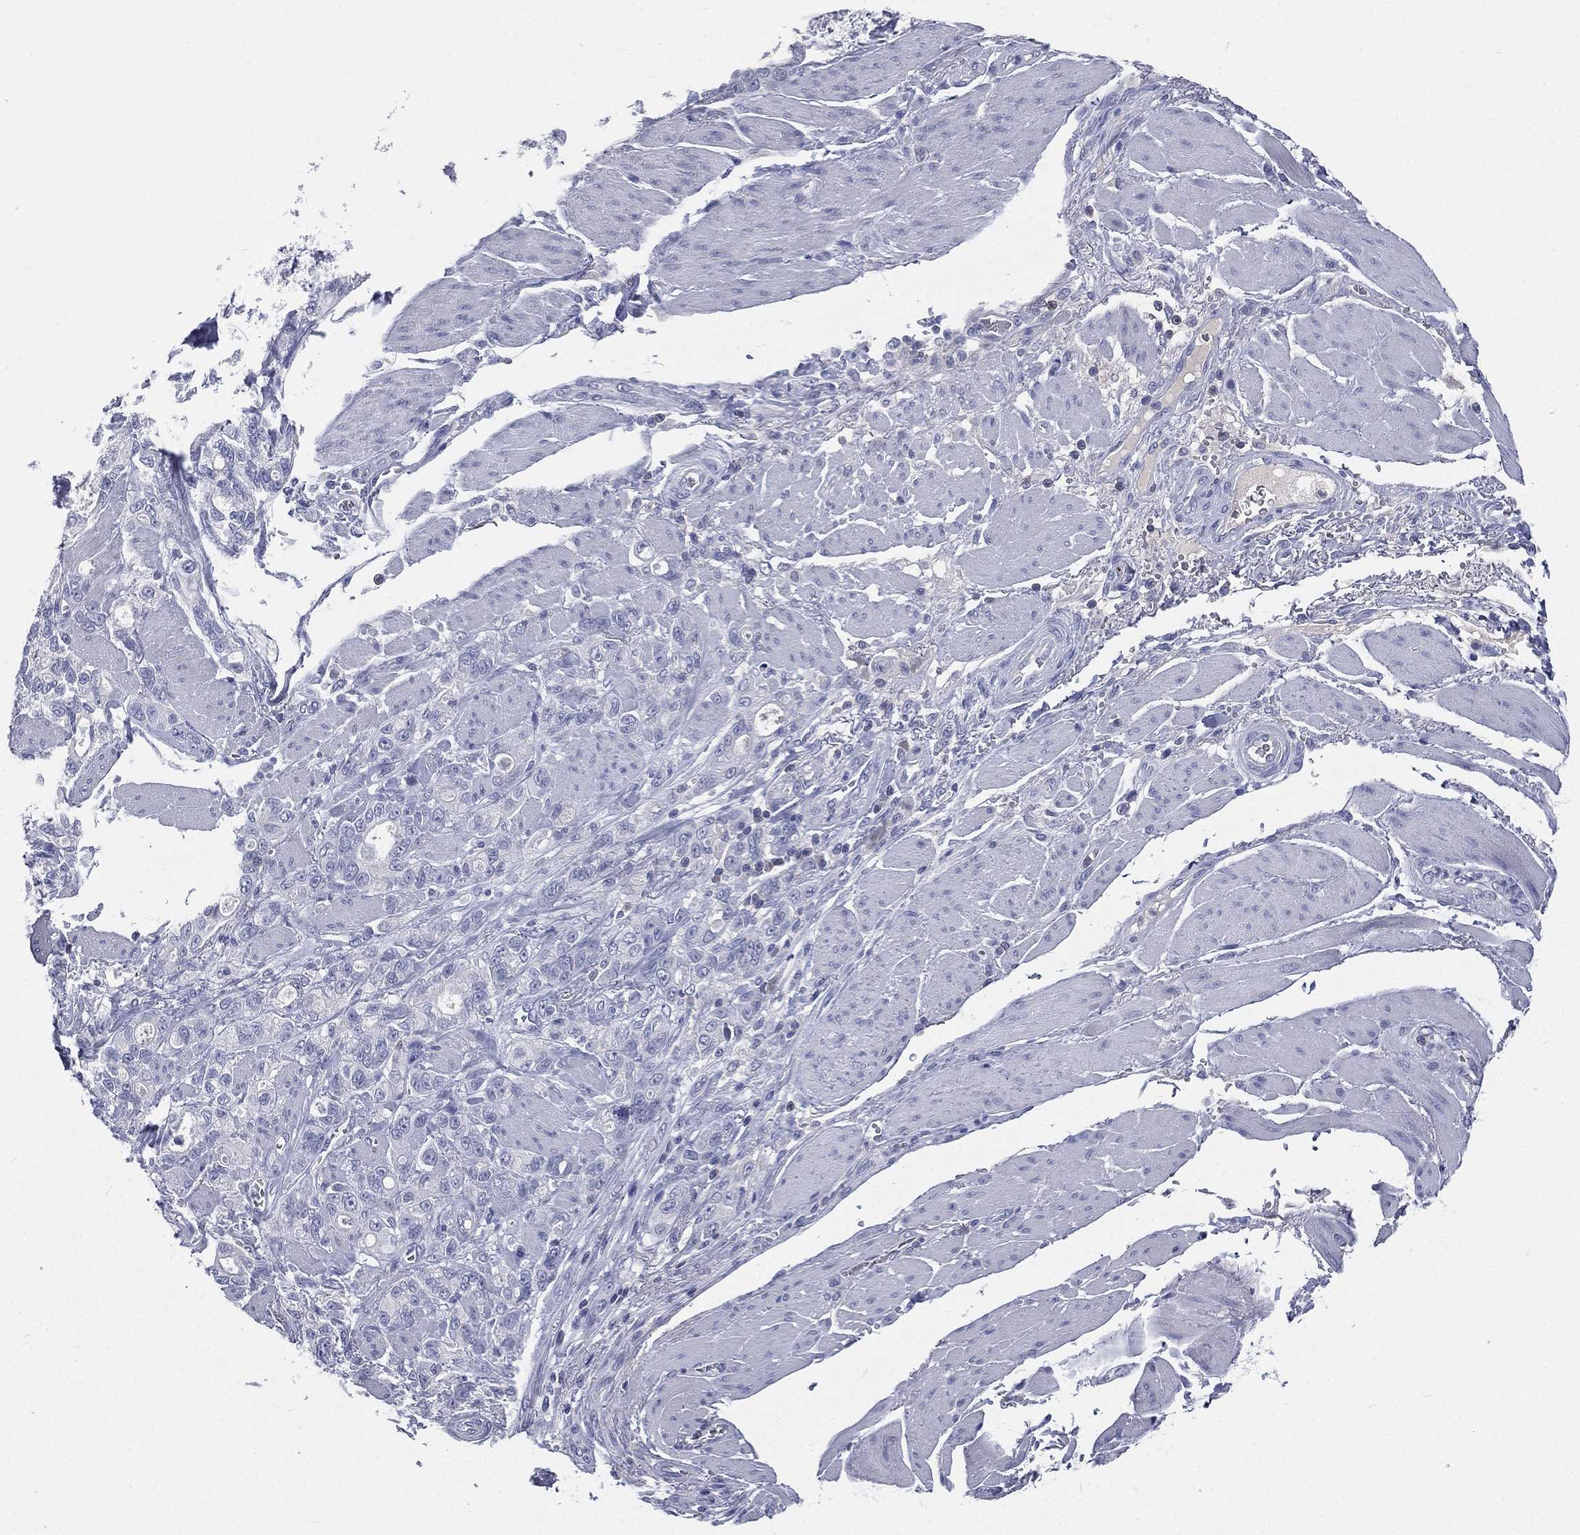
{"staining": {"intensity": "negative", "quantity": "none", "location": "none"}, "tissue": "stomach cancer", "cell_type": "Tumor cells", "image_type": "cancer", "snomed": [{"axis": "morphology", "description": "Adenocarcinoma, NOS"}, {"axis": "topography", "description": "Stomach"}], "caption": "Human adenocarcinoma (stomach) stained for a protein using immunohistochemistry shows no staining in tumor cells.", "gene": "CD3D", "patient": {"sex": "male", "age": 63}}